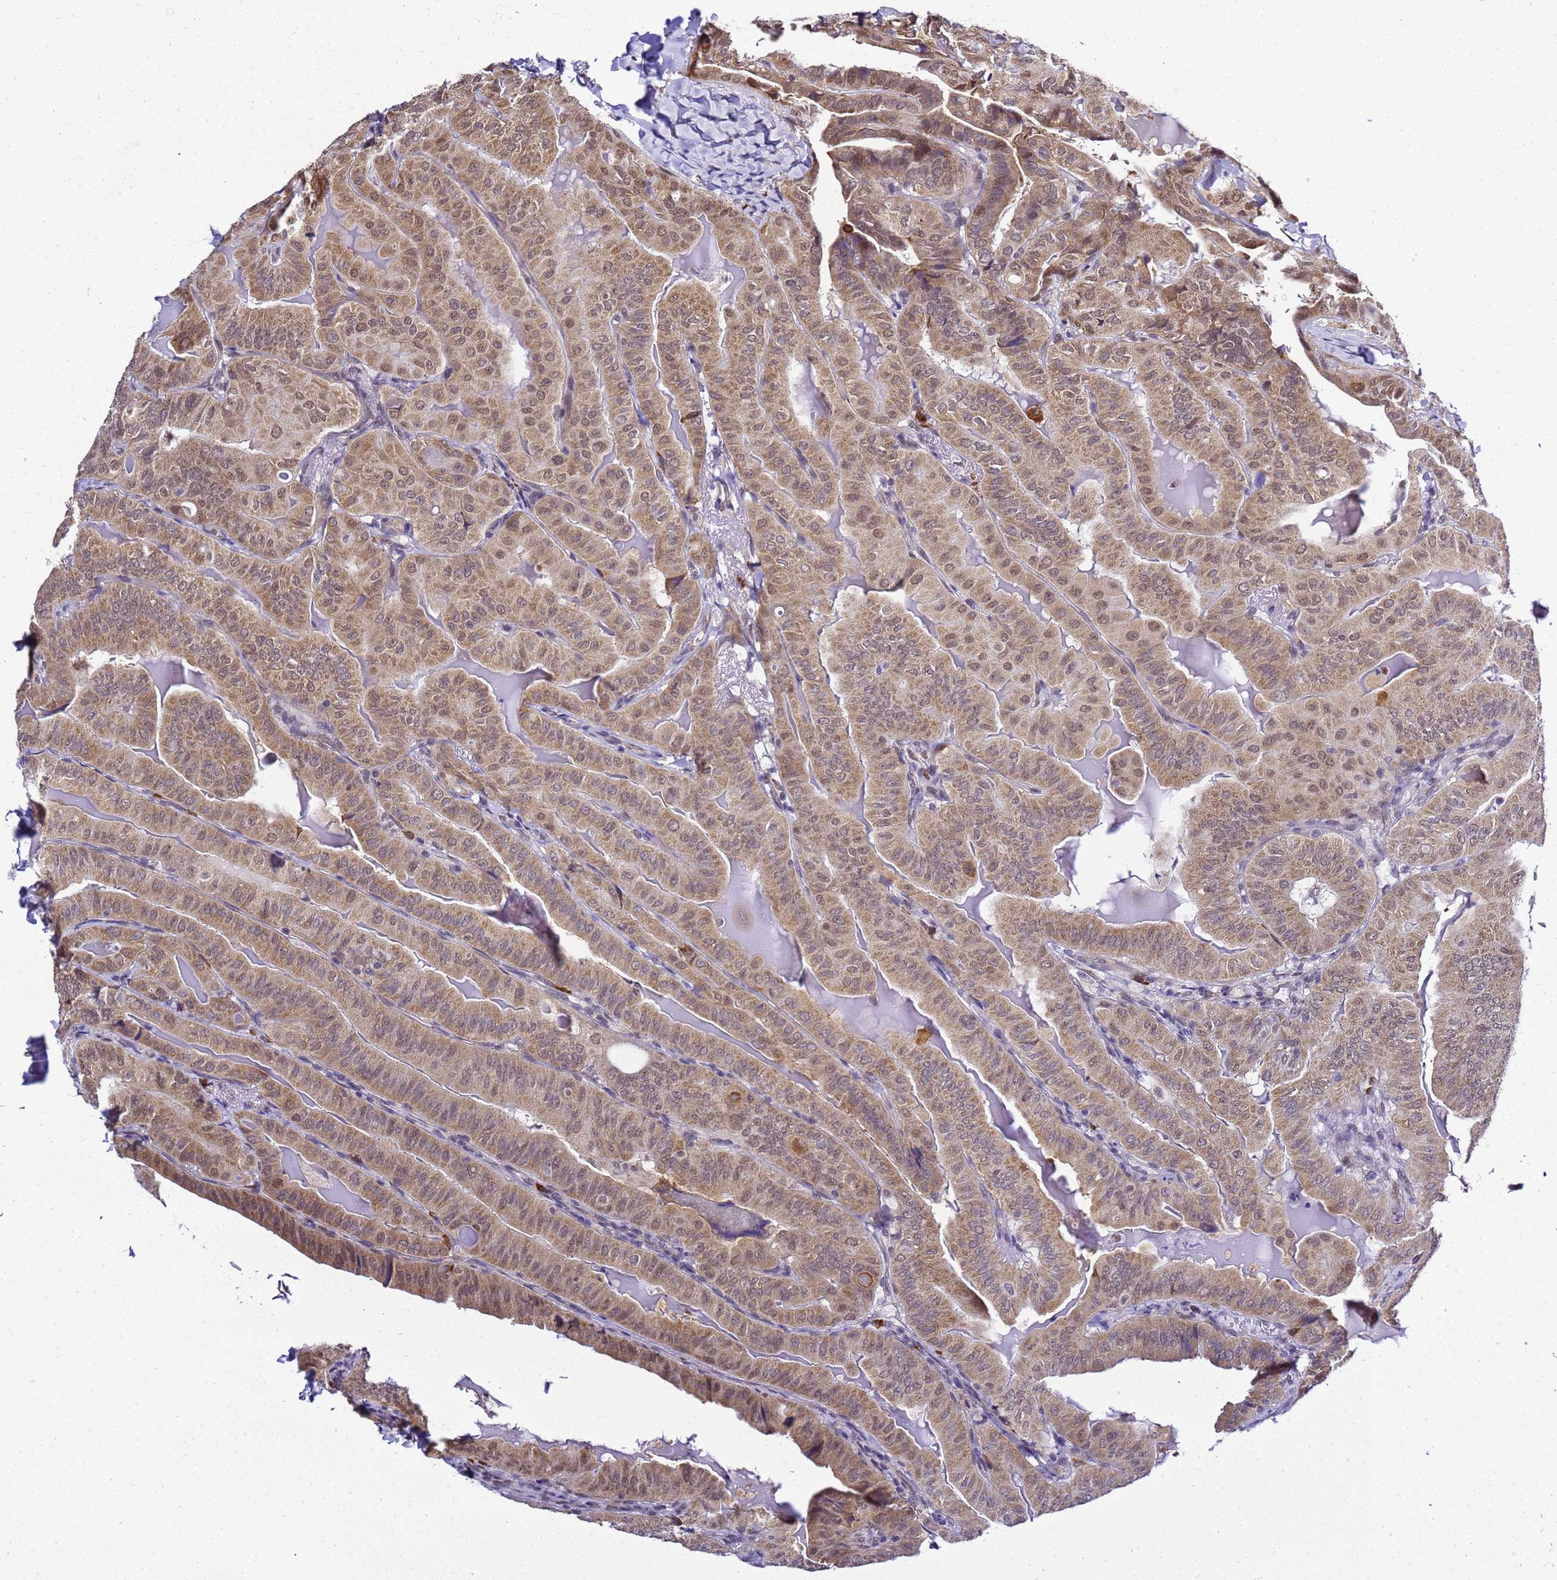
{"staining": {"intensity": "moderate", "quantity": ">75%", "location": "cytoplasmic/membranous"}, "tissue": "thyroid cancer", "cell_type": "Tumor cells", "image_type": "cancer", "snomed": [{"axis": "morphology", "description": "Papillary adenocarcinoma, NOS"}, {"axis": "topography", "description": "Thyroid gland"}], "caption": "Immunohistochemical staining of thyroid cancer (papillary adenocarcinoma) displays moderate cytoplasmic/membranous protein expression in approximately >75% of tumor cells.", "gene": "SMN1", "patient": {"sex": "female", "age": 68}}